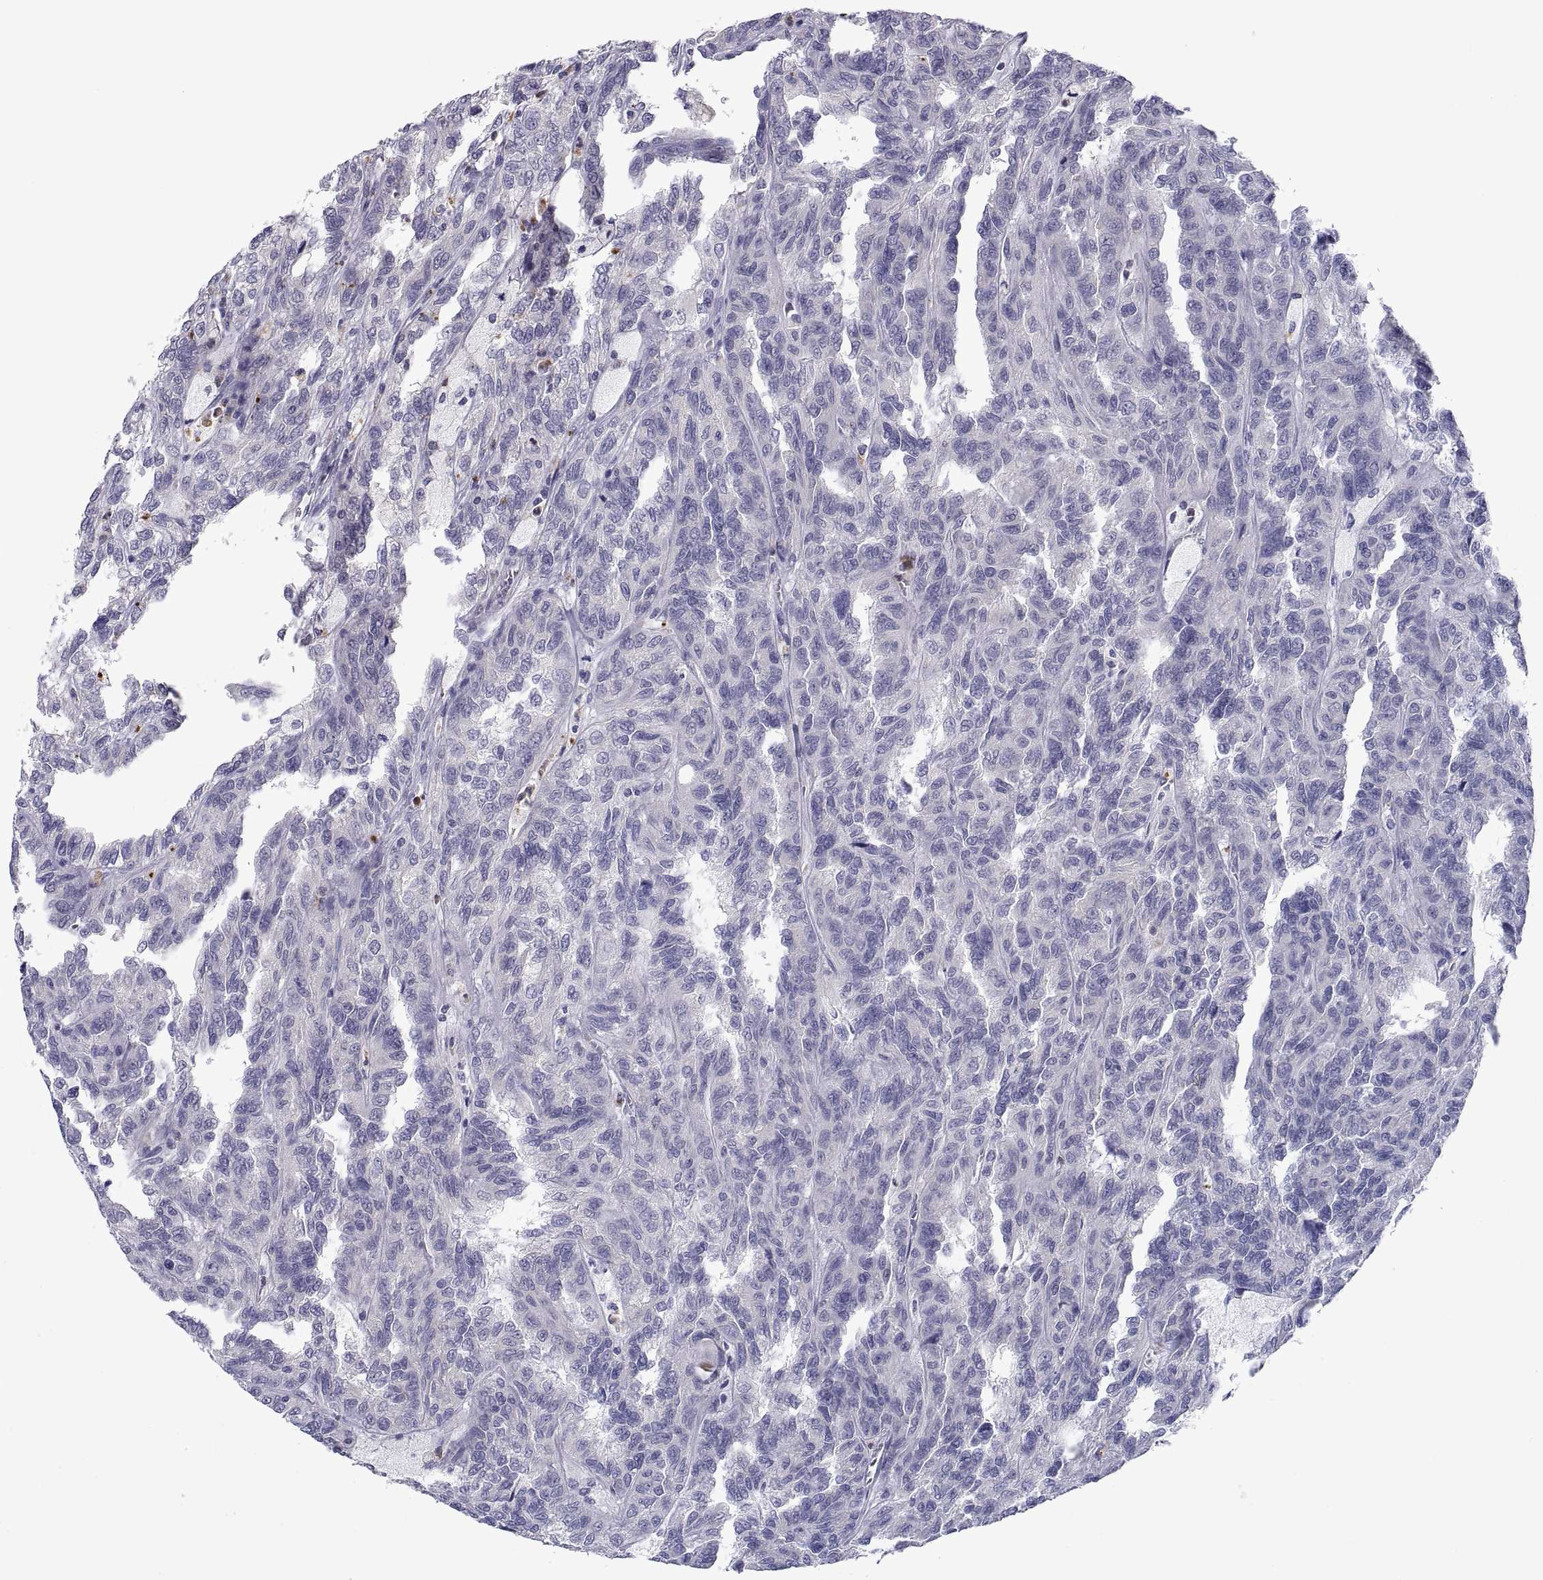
{"staining": {"intensity": "negative", "quantity": "none", "location": "none"}, "tissue": "renal cancer", "cell_type": "Tumor cells", "image_type": "cancer", "snomed": [{"axis": "morphology", "description": "Adenocarcinoma, NOS"}, {"axis": "topography", "description": "Kidney"}], "caption": "Micrograph shows no protein staining in tumor cells of adenocarcinoma (renal) tissue.", "gene": "PKP1", "patient": {"sex": "male", "age": 79}}